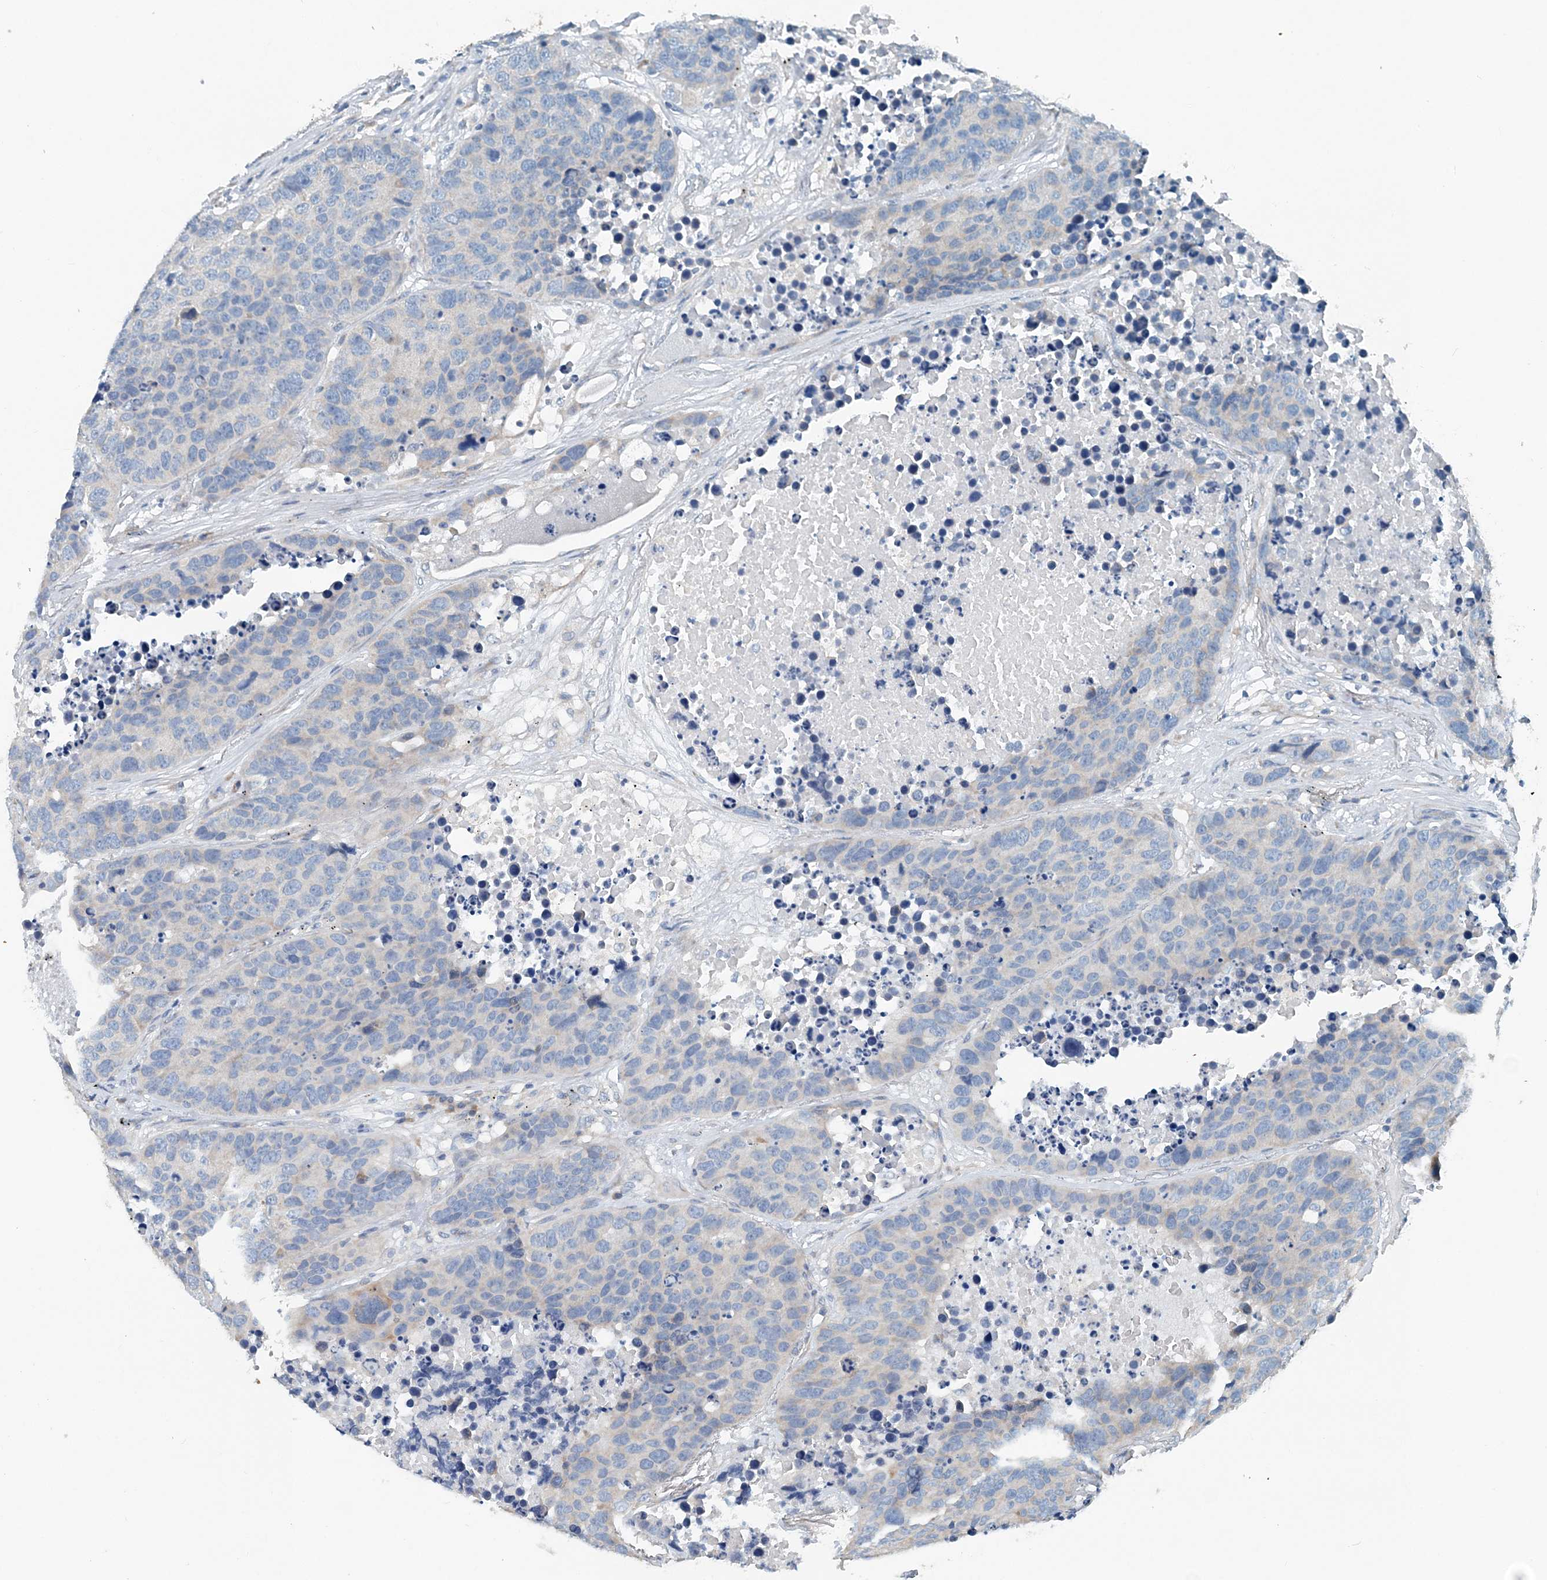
{"staining": {"intensity": "negative", "quantity": "none", "location": "none"}, "tissue": "carcinoid", "cell_type": "Tumor cells", "image_type": "cancer", "snomed": [{"axis": "morphology", "description": "Carcinoid, malignant, NOS"}, {"axis": "topography", "description": "Lung"}], "caption": "Tumor cells show no significant positivity in malignant carcinoid.", "gene": "EEF1A2", "patient": {"sex": "male", "age": 60}}